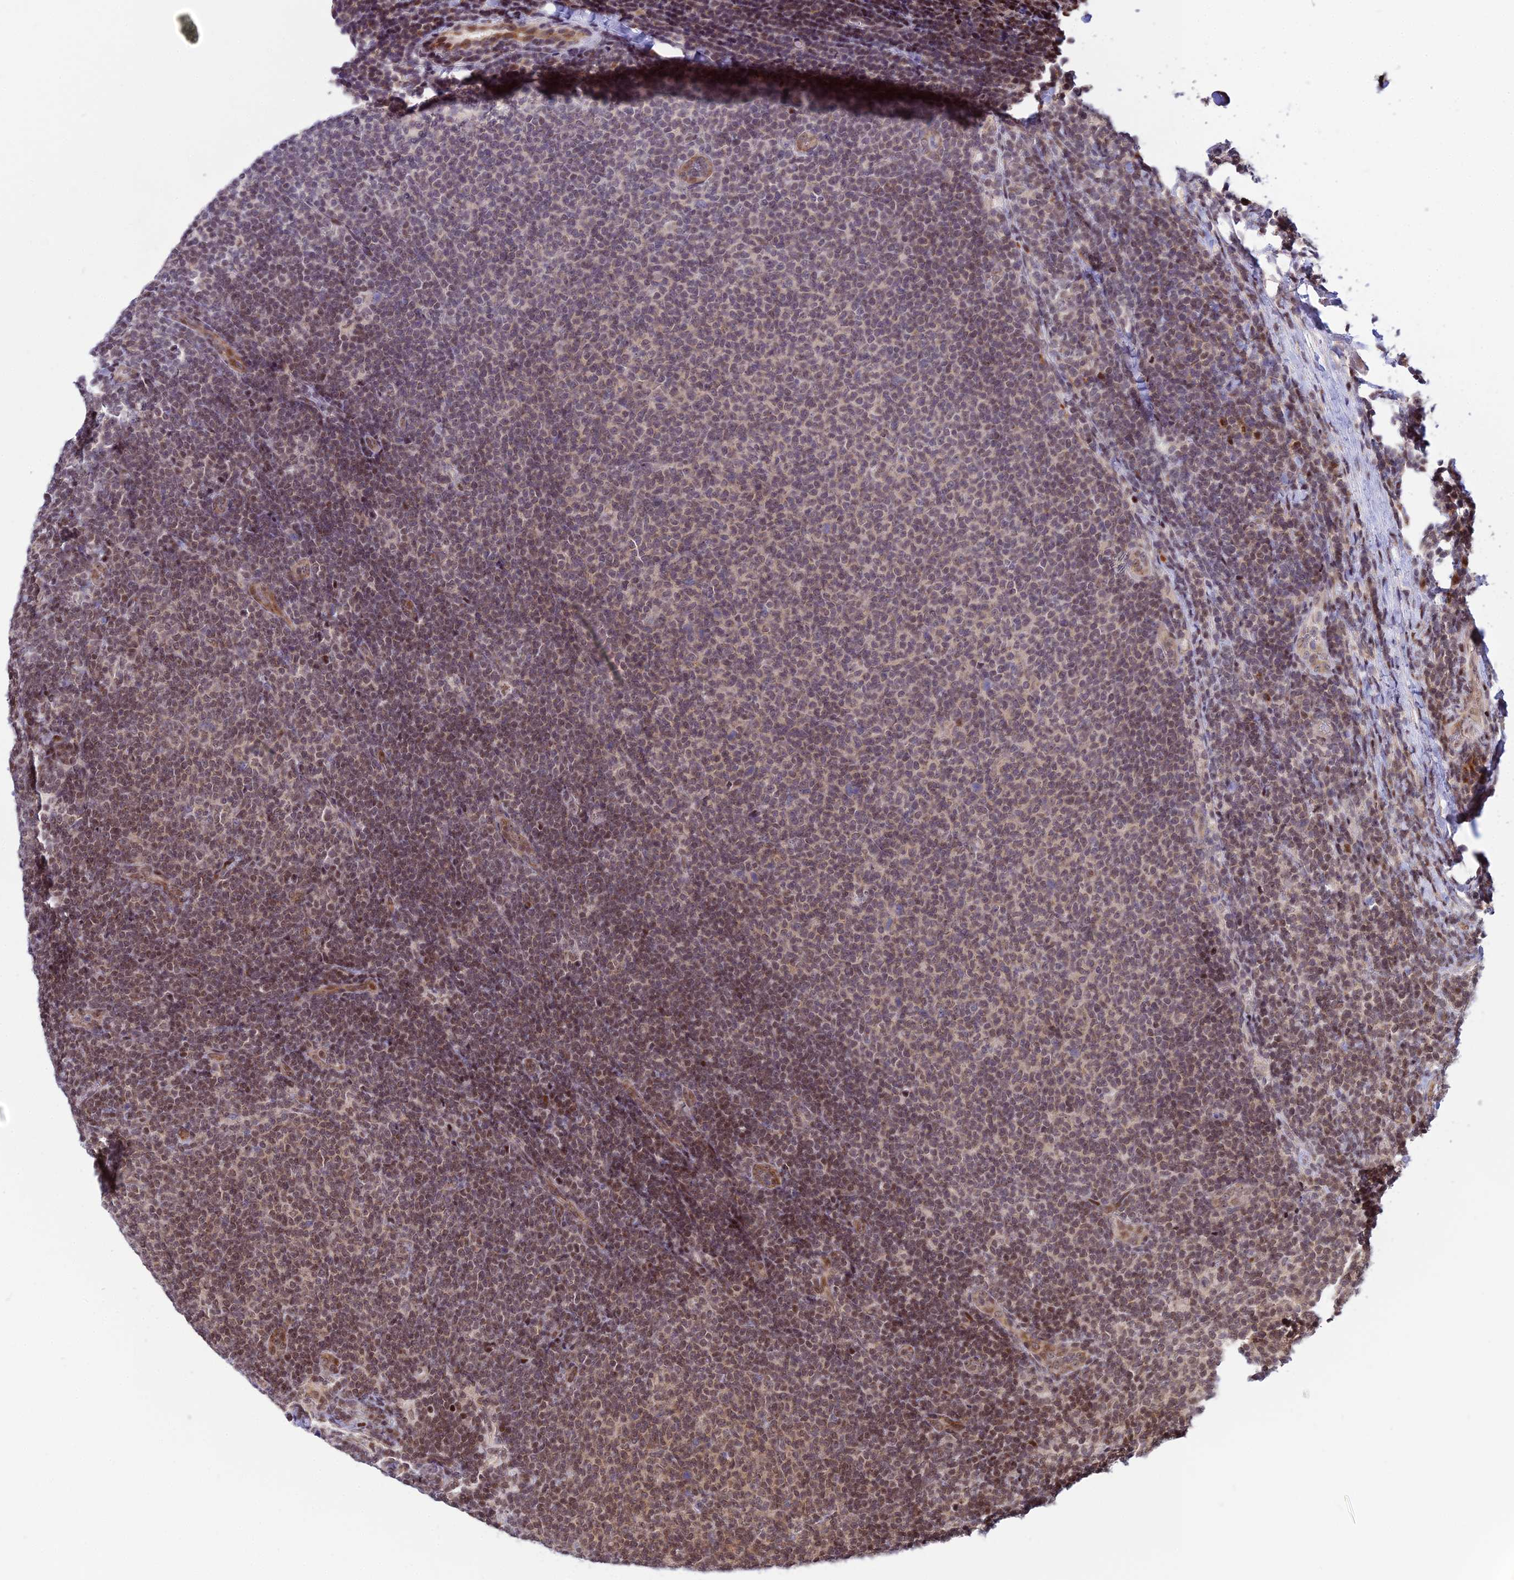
{"staining": {"intensity": "moderate", "quantity": "25%-75%", "location": "cytoplasmic/membranous,nuclear"}, "tissue": "lymphoma", "cell_type": "Tumor cells", "image_type": "cancer", "snomed": [{"axis": "morphology", "description": "Malignant lymphoma, non-Hodgkin's type, Low grade"}, {"axis": "topography", "description": "Lymph node"}], "caption": "There is medium levels of moderate cytoplasmic/membranous and nuclear positivity in tumor cells of low-grade malignant lymphoma, non-Hodgkin's type, as demonstrated by immunohistochemical staining (brown color).", "gene": "CIB3", "patient": {"sex": "male", "age": 66}}